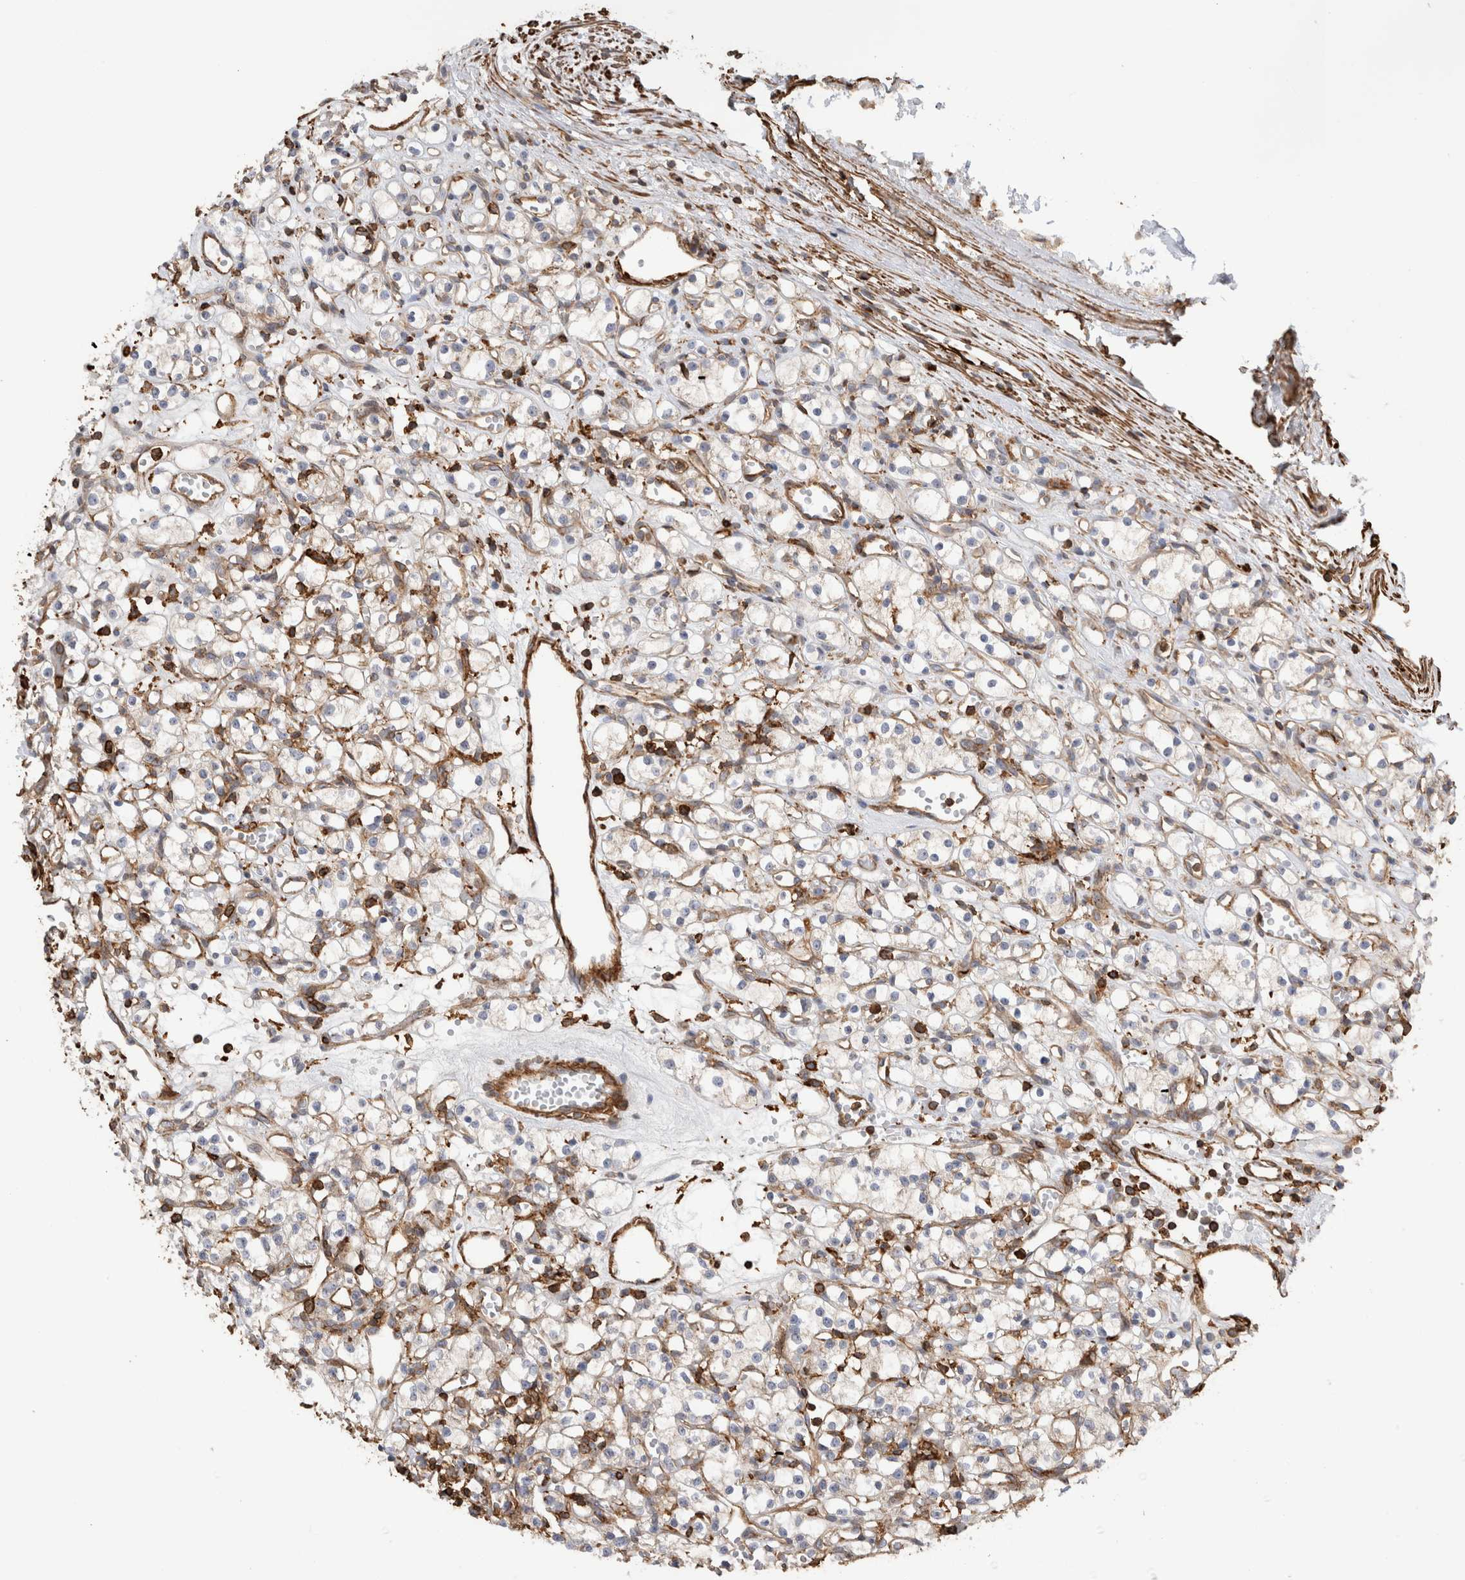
{"staining": {"intensity": "negative", "quantity": "none", "location": "none"}, "tissue": "renal cancer", "cell_type": "Tumor cells", "image_type": "cancer", "snomed": [{"axis": "morphology", "description": "Adenocarcinoma, NOS"}, {"axis": "topography", "description": "Kidney"}], "caption": "Adenocarcinoma (renal) was stained to show a protein in brown. There is no significant staining in tumor cells.", "gene": "GPER1", "patient": {"sex": "female", "age": 59}}